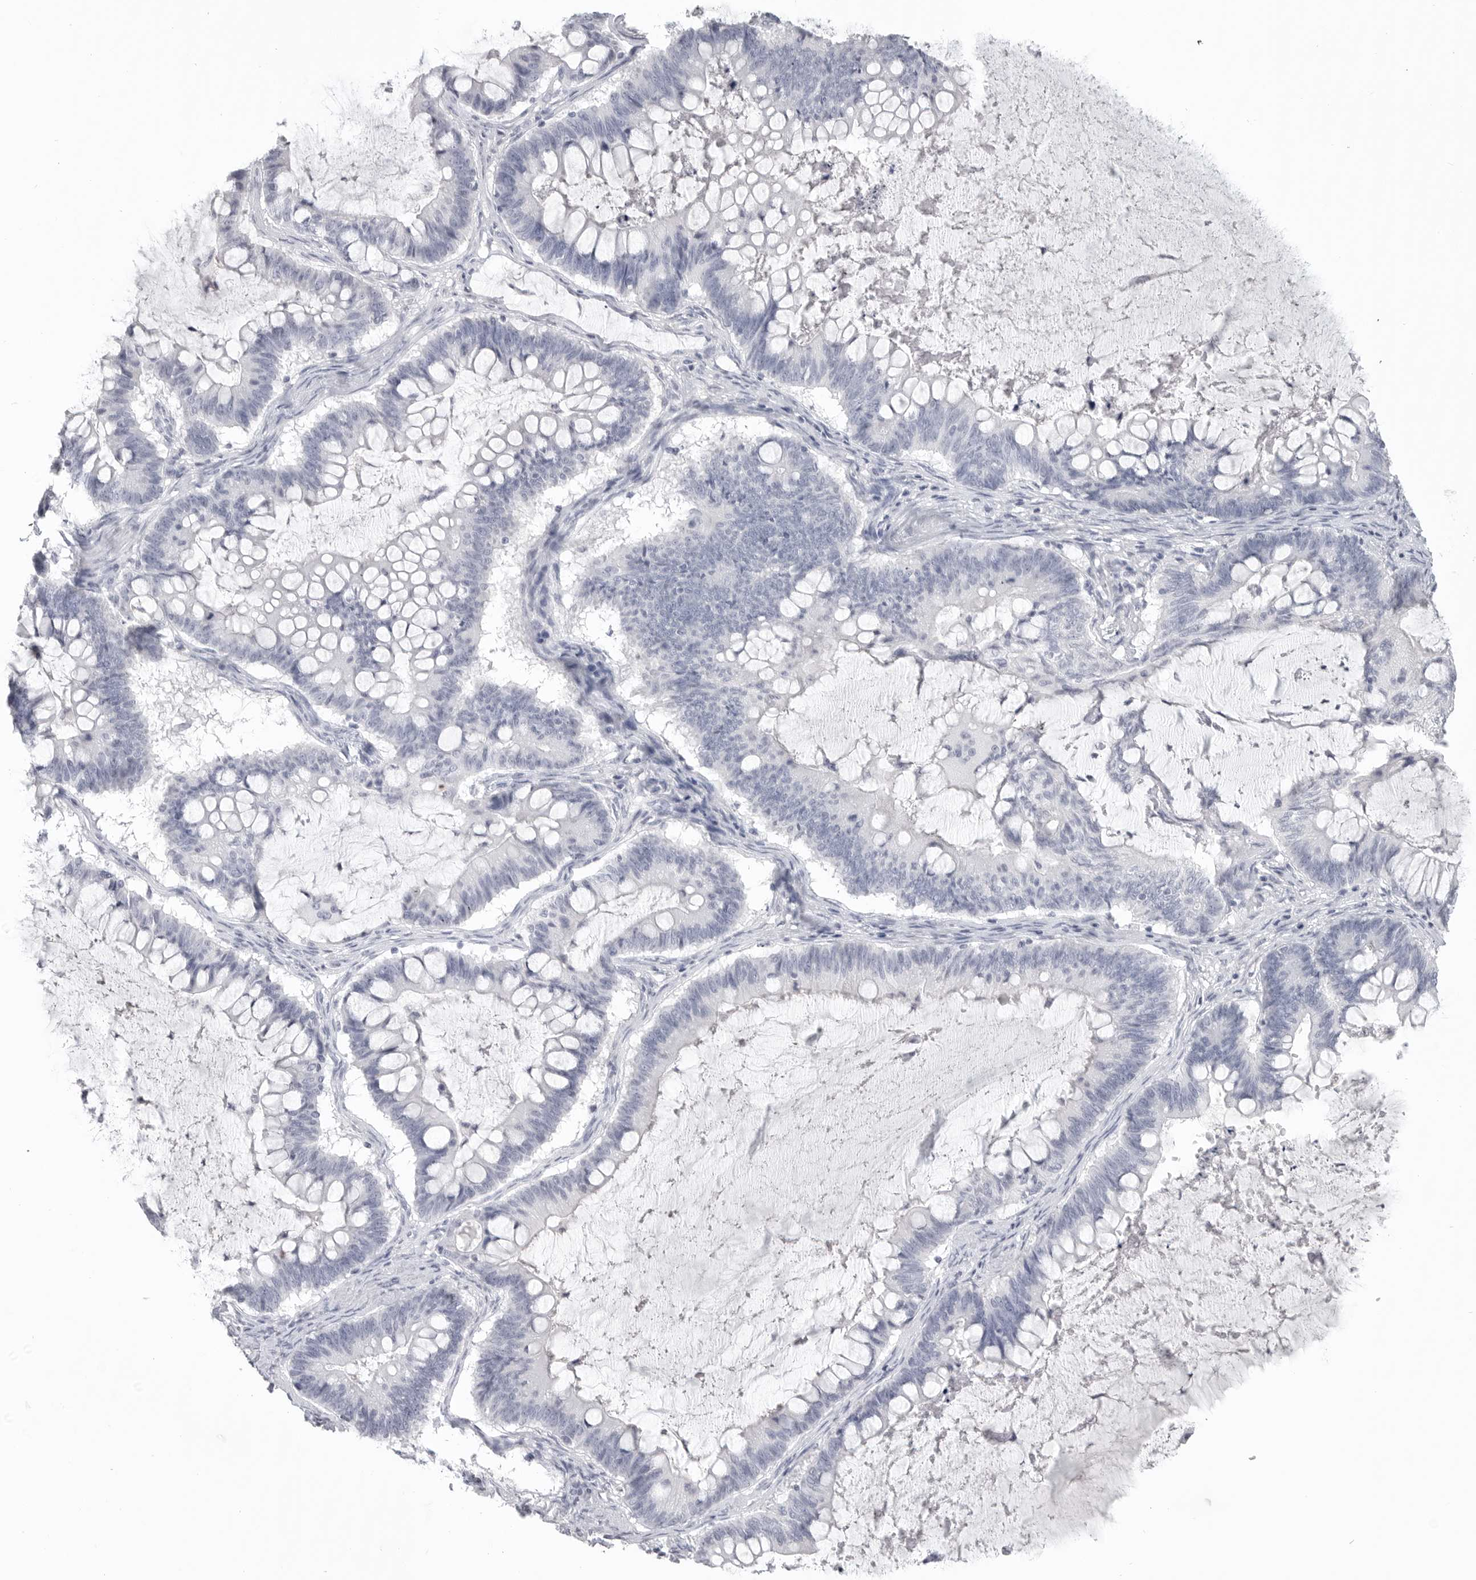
{"staining": {"intensity": "negative", "quantity": "none", "location": "none"}, "tissue": "ovarian cancer", "cell_type": "Tumor cells", "image_type": "cancer", "snomed": [{"axis": "morphology", "description": "Cystadenocarcinoma, mucinous, NOS"}, {"axis": "topography", "description": "Ovary"}], "caption": "Tumor cells show no significant protein positivity in mucinous cystadenocarcinoma (ovarian). (DAB (3,3'-diaminobenzidine) IHC visualized using brightfield microscopy, high magnification).", "gene": "LY6D", "patient": {"sex": "female", "age": 61}}